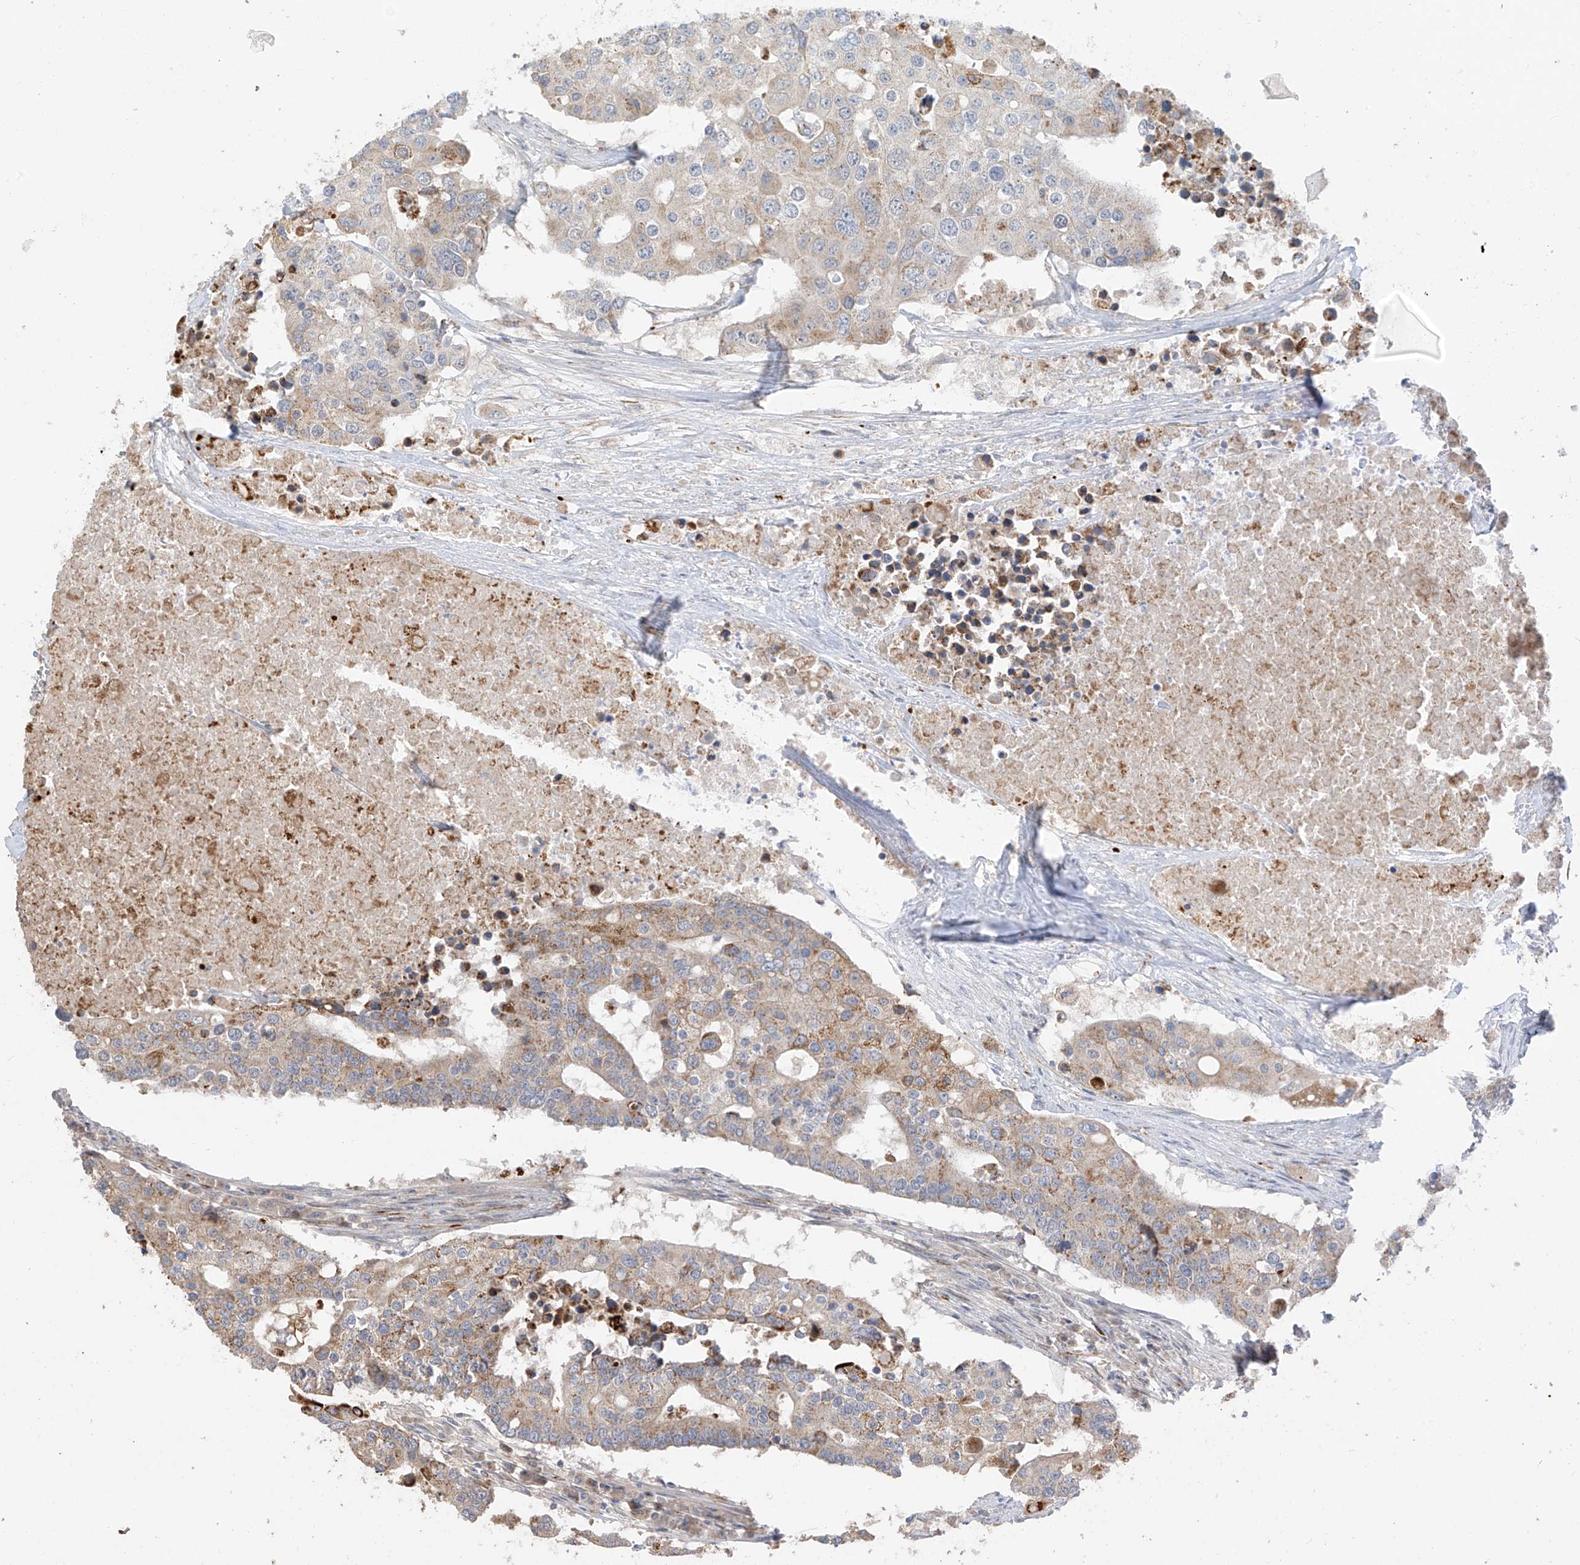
{"staining": {"intensity": "moderate", "quantity": "<25%", "location": "cytoplasmic/membranous"}, "tissue": "colorectal cancer", "cell_type": "Tumor cells", "image_type": "cancer", "snomed": [{"axis": "morphology", "description": "Adenocarcinoma, NOS"}, {"axis": "topography", "description": "Colon"}], "caption": "Colorectal cancer tissue exhibits moderate cytoplasmic/membranous positivity in about <25% of tumor cells", "gene": "DCDC2", "patient": {"sex": "male", "age": 77}}